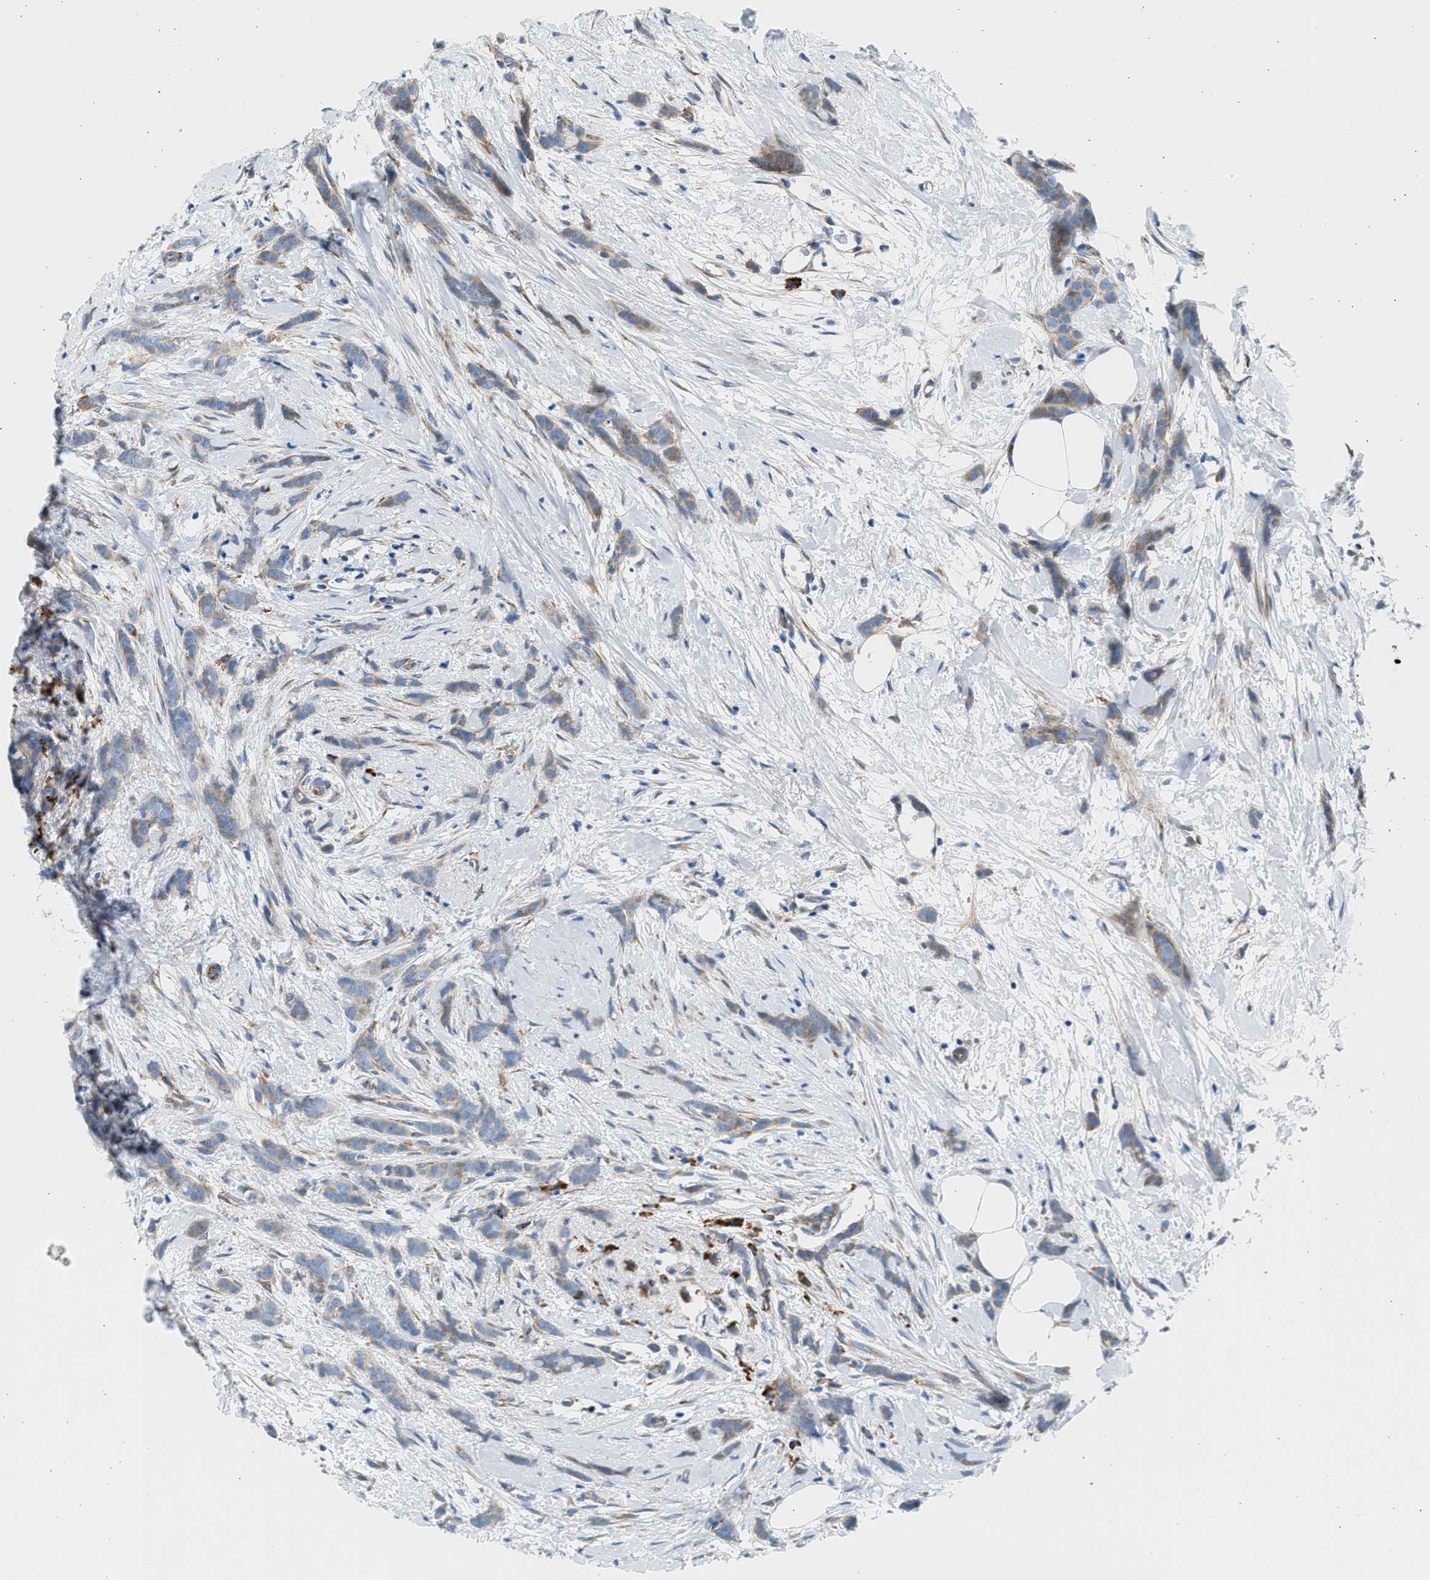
{"staining": {"intensity": "moderate", "quantity": "25%-75%", "location": "cytoplasmic/membranous"}, "tissue": "breast cancer", "cell_type": "Tumor cells", "image_type": "cancer", "snomed": [{"axis": "morphology", "description": "Lobular carcinoma, in situ"}, {"axis": "morphology", "description": "Lobular carcinoma"}, {"axis": "topography", "description": "Breast"}], "caption": "Immunohistochemistry (IHC) (DAB (3,3'-diaminobenzidine)) staining of human breast cancer (lobular carcinoma in situ) demonstrates moderate cytoplasmic/membranous protein staining in about 25%-75% of tumor cells.", "gene": "CNTN6", "patient": {"sex": "female", "age": 41}}